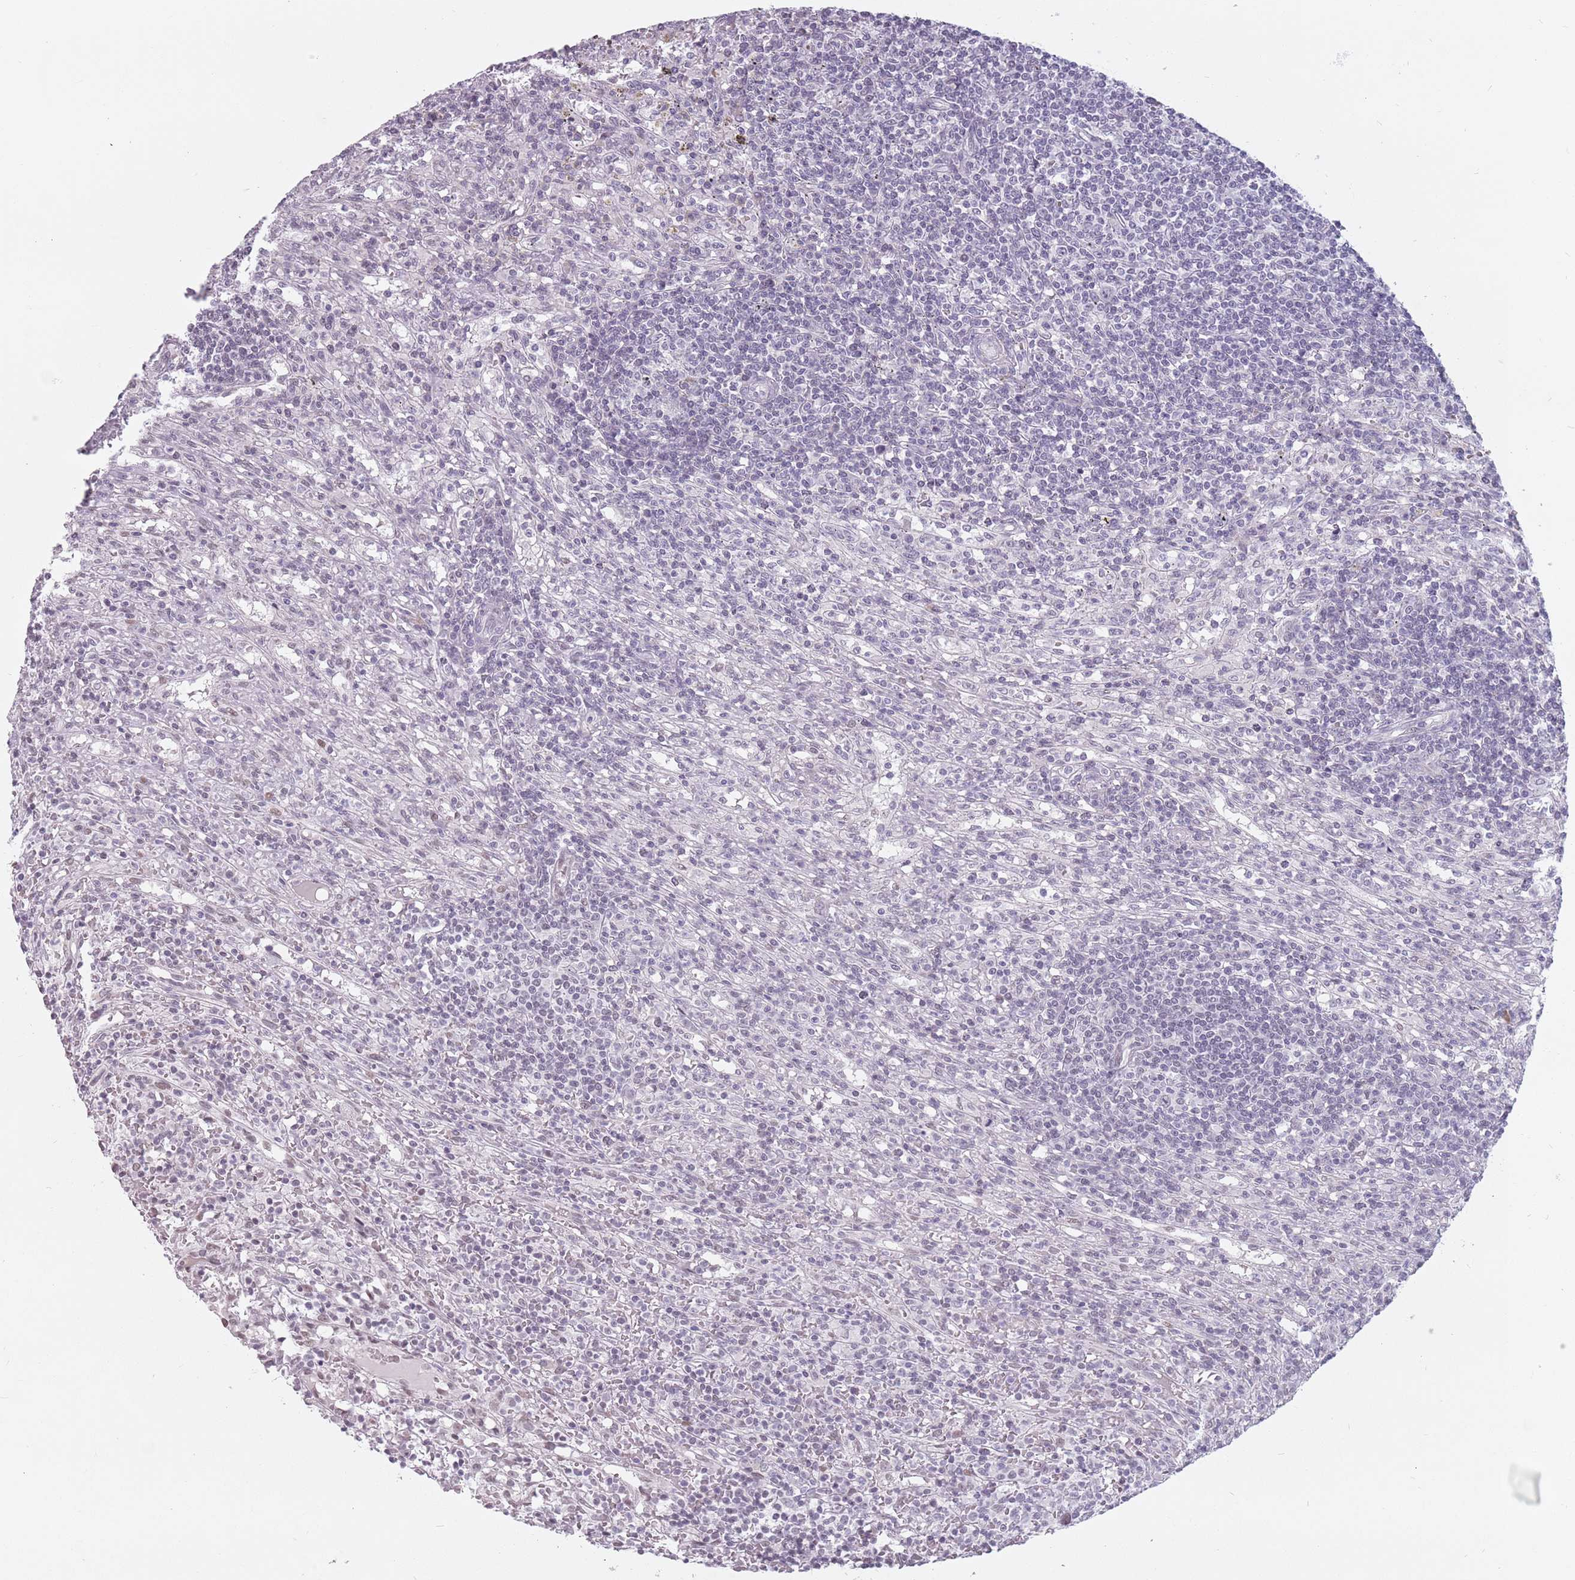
{"staining": {"intensity": "negative", "quantity": "none", "location": "none"}, "tissue": "lymphoma", "cell_type": "Tumor cells", "image_type": "cancer", "snomed": [{"axis": "morphology", "description": "Malignant lymphoma, non-Hodgkin's type, Low grade"}, {"axis": "topography", "description": "Spleen"}], "caption": "Tumor cells show no significant protein expression in low-grade malignant lymphoma, non-Hodgkin's type.", "gene": "PTCHD1", "patient": {"sex": "male", "age": 76}}